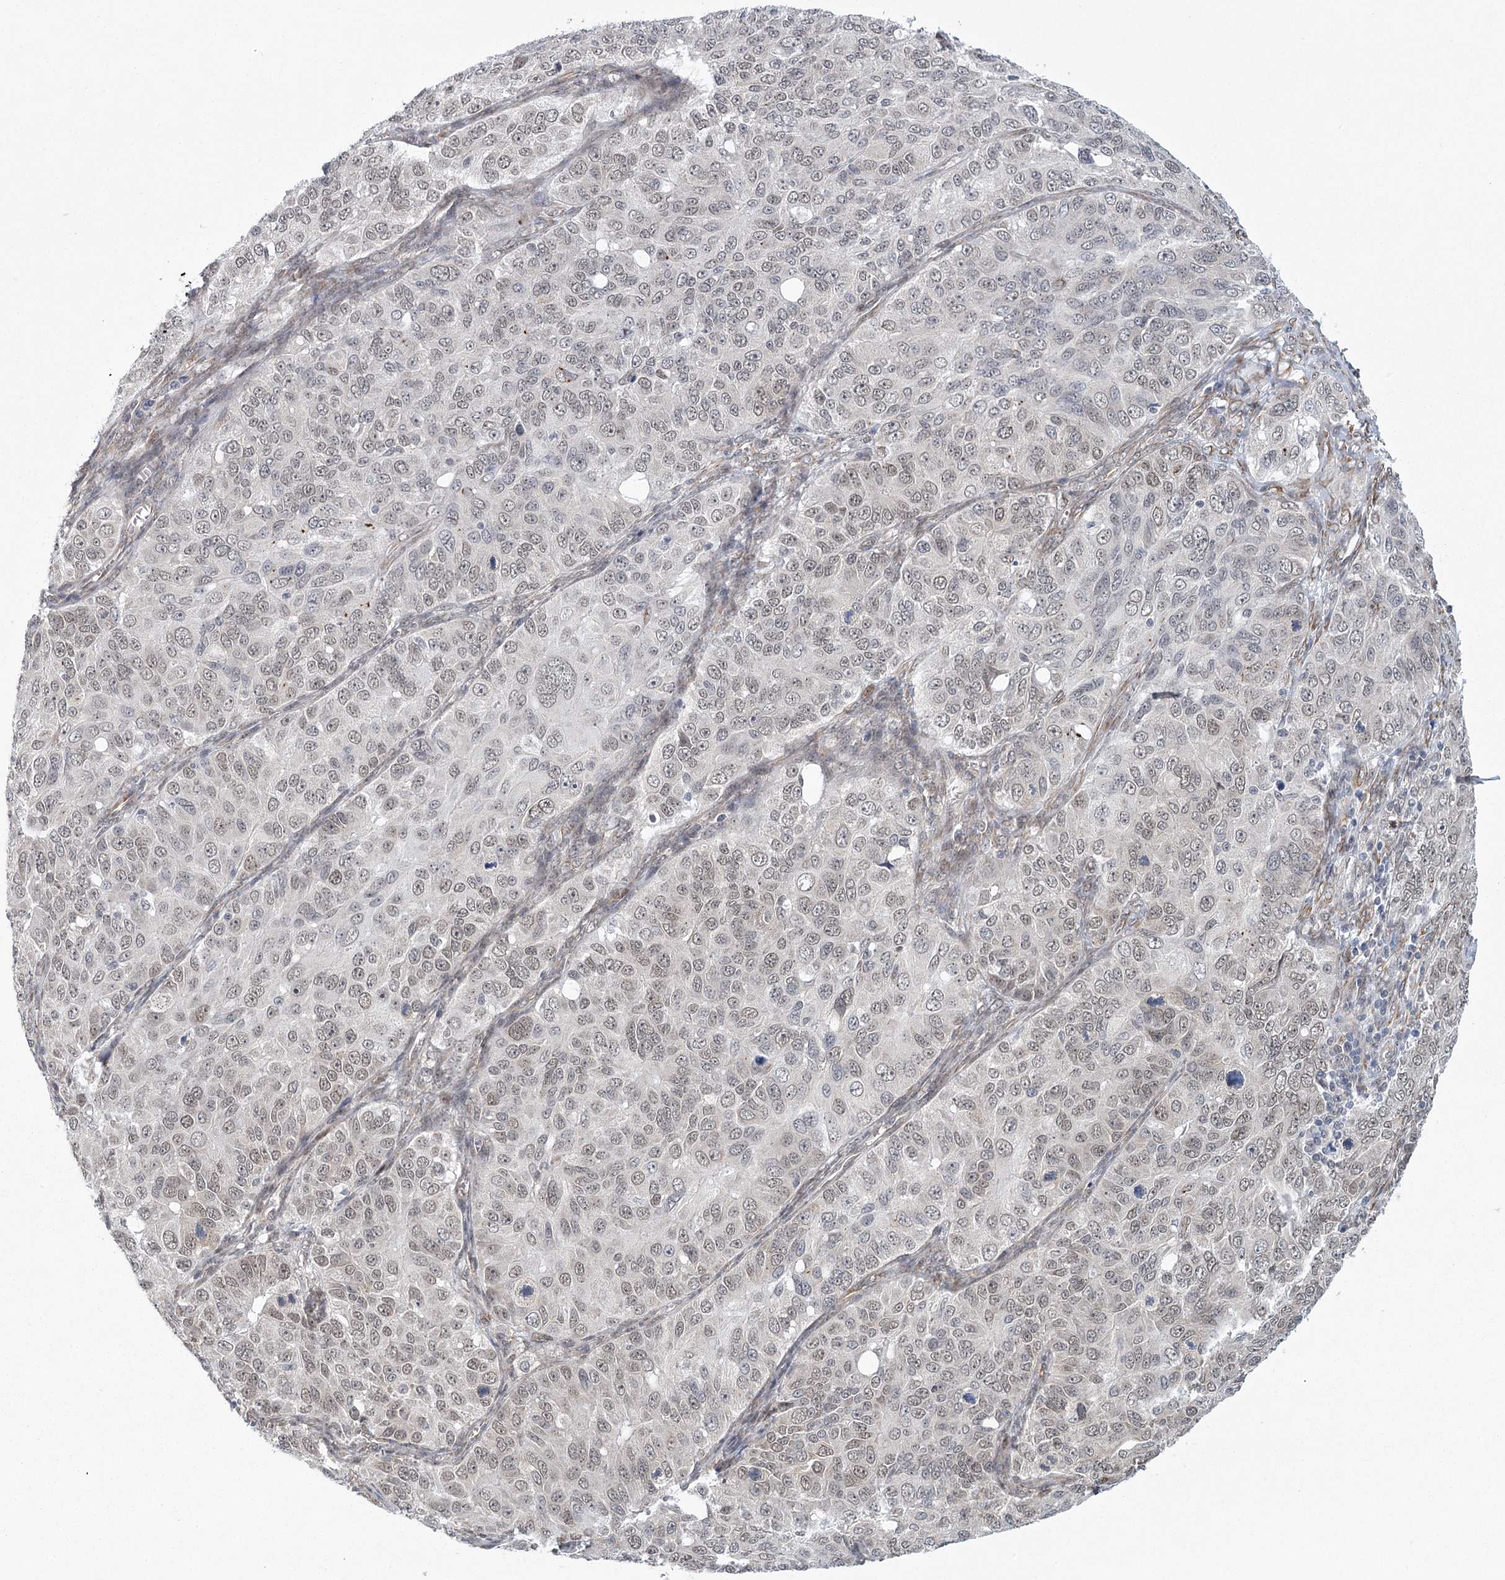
{"staining": {"intensity": "negative", "quantity": "none", "location": "none"}, "tissue": "ovarian cancer", "cell_type": "Tumor cells", "image_type": "cancer", "snomed": [{"axis": "morphology", "description": "Carcinoma, endometroid"}, {"axis": "topography", "description": "Ovary"}], "caption": "Immunohistochemistry (IHC) micrograph of human endometroid carcinoma (ovarian) stained for a protein (brown), which reveals no positivity in tumor cells. Brightfield microscopy of immunohistochemistry (IHC) stained with DAB (brown) and hematoxylin (blue), captured at high magnification.", "gene": "MED28", "patient": {"sex": "female", "age": 51}}